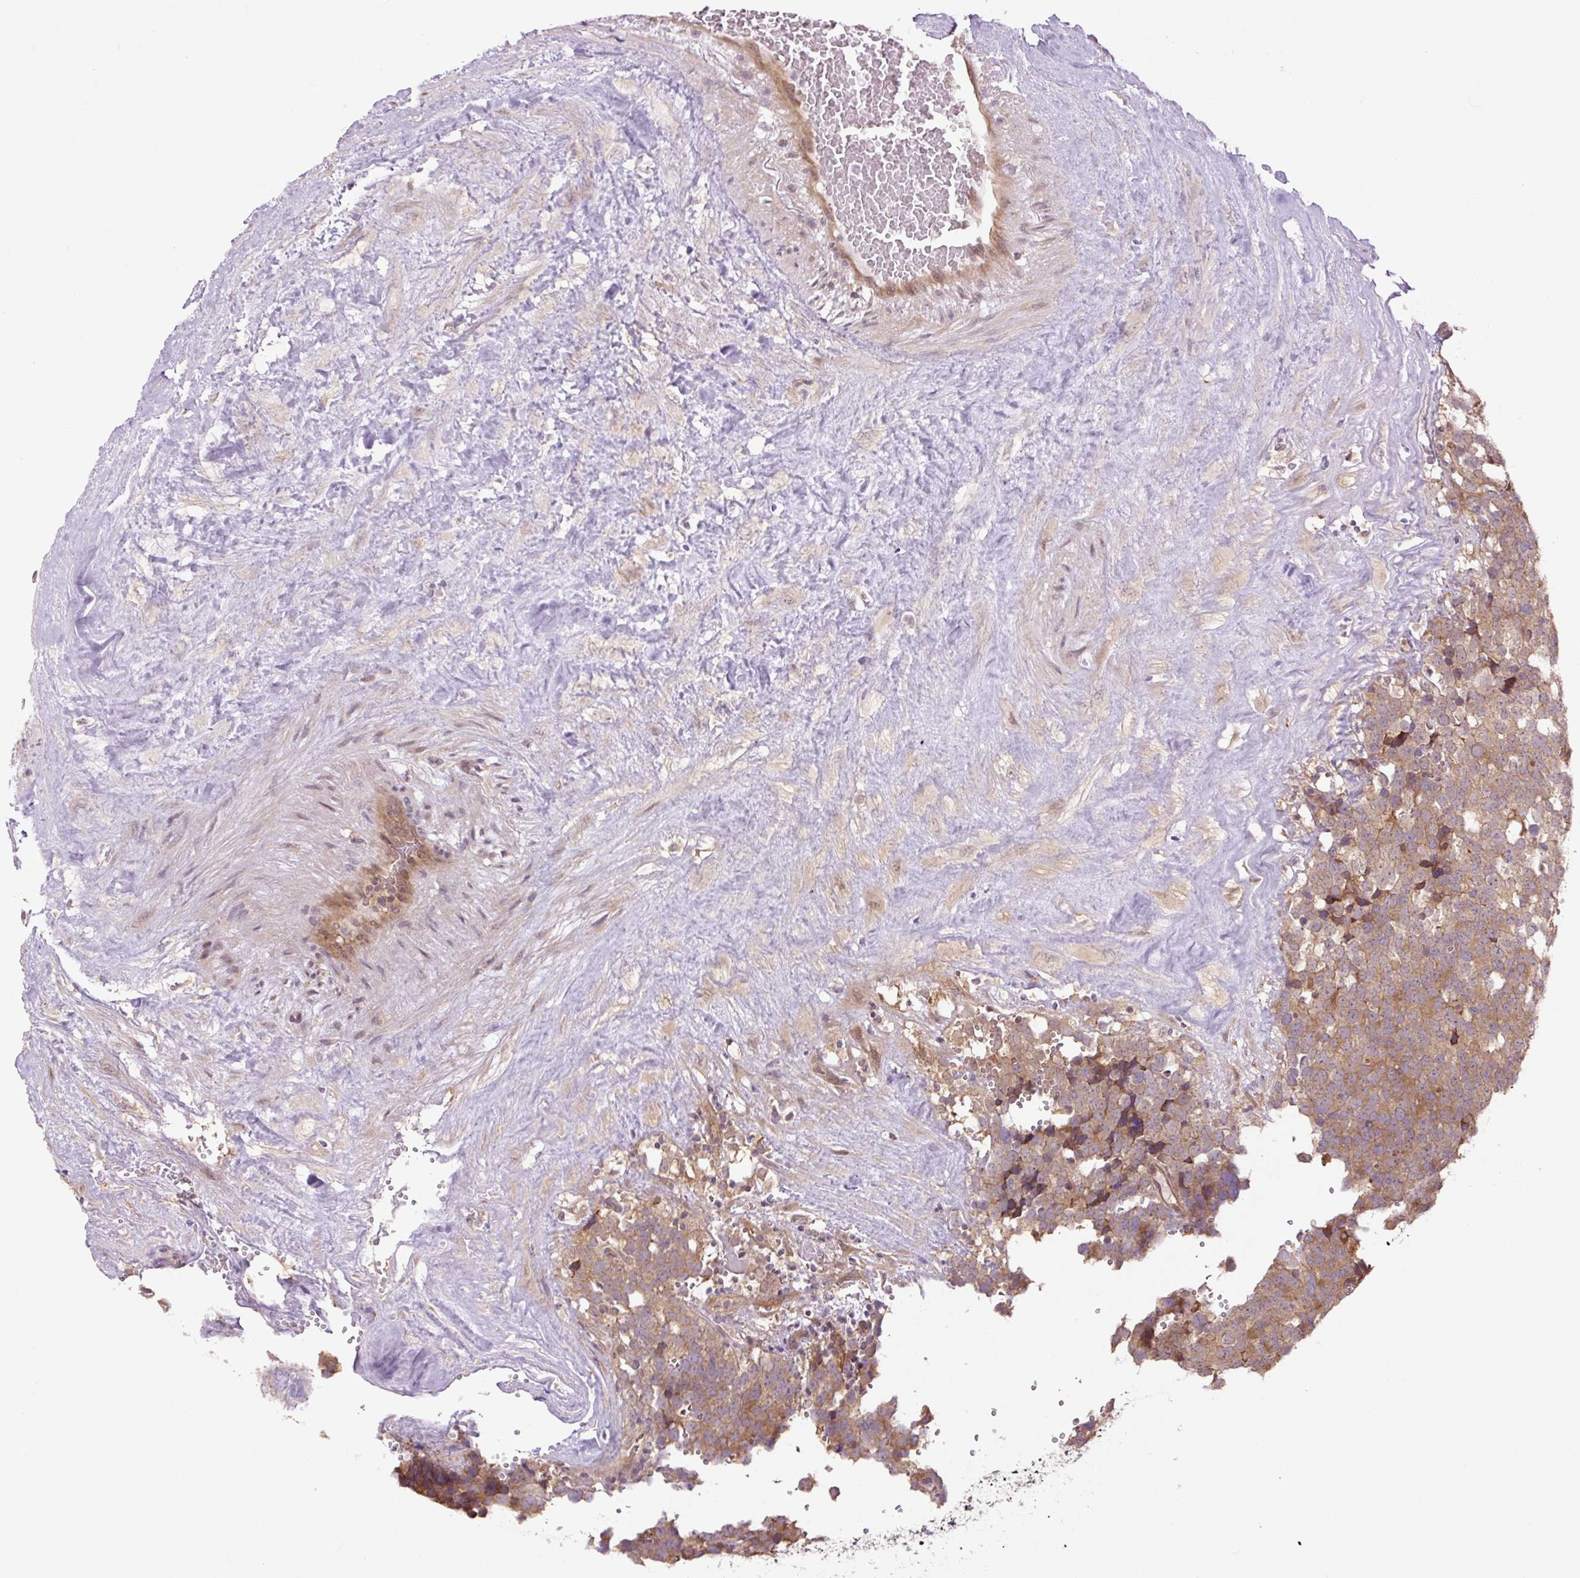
{"staining": {"intensity": "moderate", "quantity": ">75%", "location": "cytoplasmic/membranous"}, "tissue": "testis cancer", "cell_type": "Tumor cells", "image_type": "cancer", "snomed": [{"axis": "morphology", "description": "Seminoma, NOS"}, {"axis": "topography", "description": "Testis"}], "caption": "A medium amount of moderate cytoplasmic/membranous positivity is identified in approximately >75% of tumor cells in seminoma (testis) tissue.", "gene": "TPT1", "patient": {"sex": "male", "age": 71}}